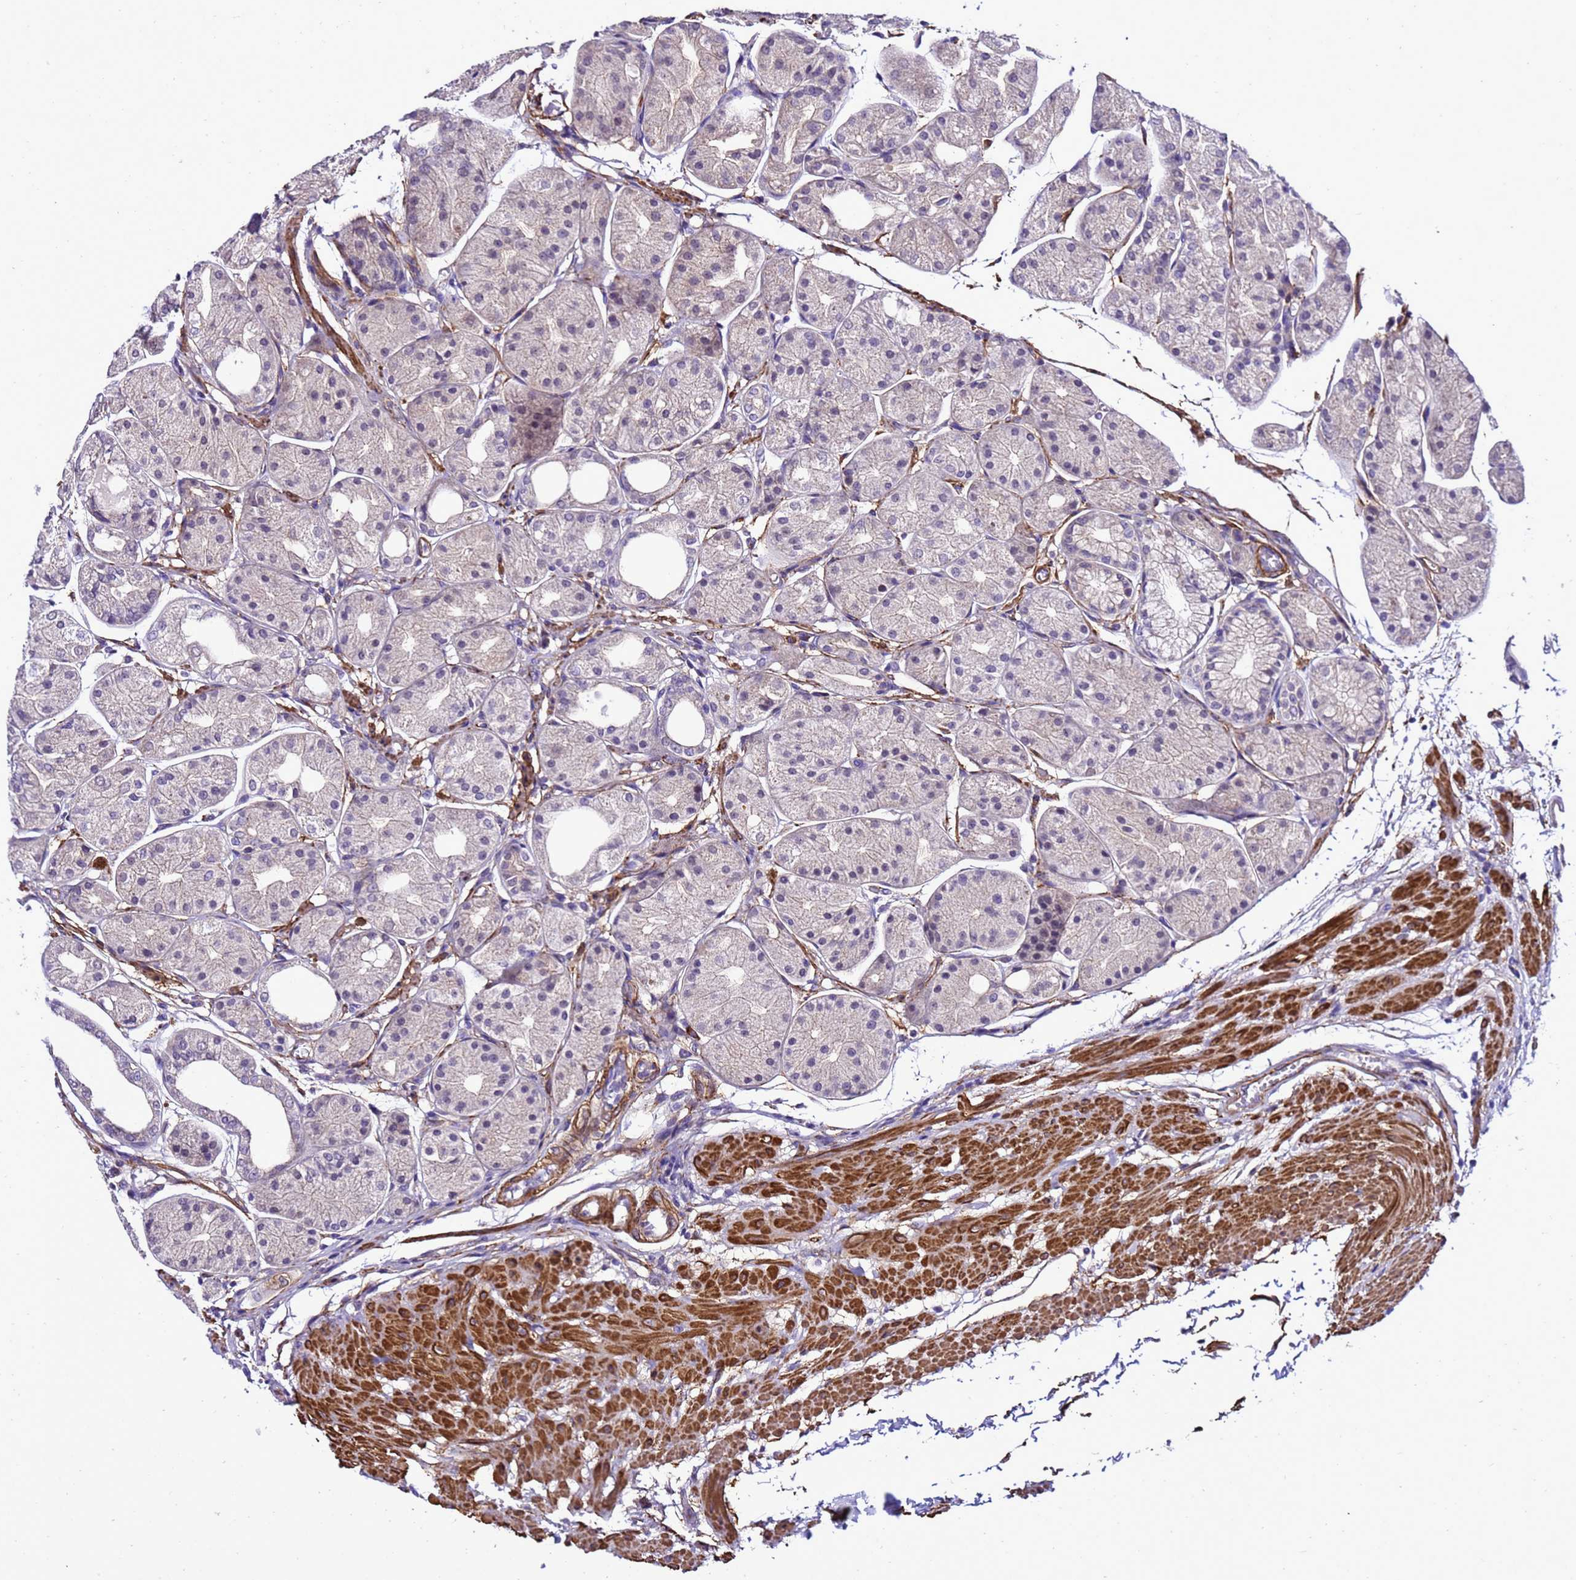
{"staining": {"intensity": "weak", "quantity": "<25%", "location": "cytoplasmic/membranous"}, "tissue": "stomach", "cell_type": "Glandular cells", "image_type": "normal", "snomed": [{"axis": "morphology", "description": "Normal tissue, NOS"}, {"axis": "topography", "description": "Stomach, upper"}], "caption": "The image displays no staining of glandular cells in benign stomach.", "gene": "GZF1", "patient": {"sex": "male", "age": 72}}